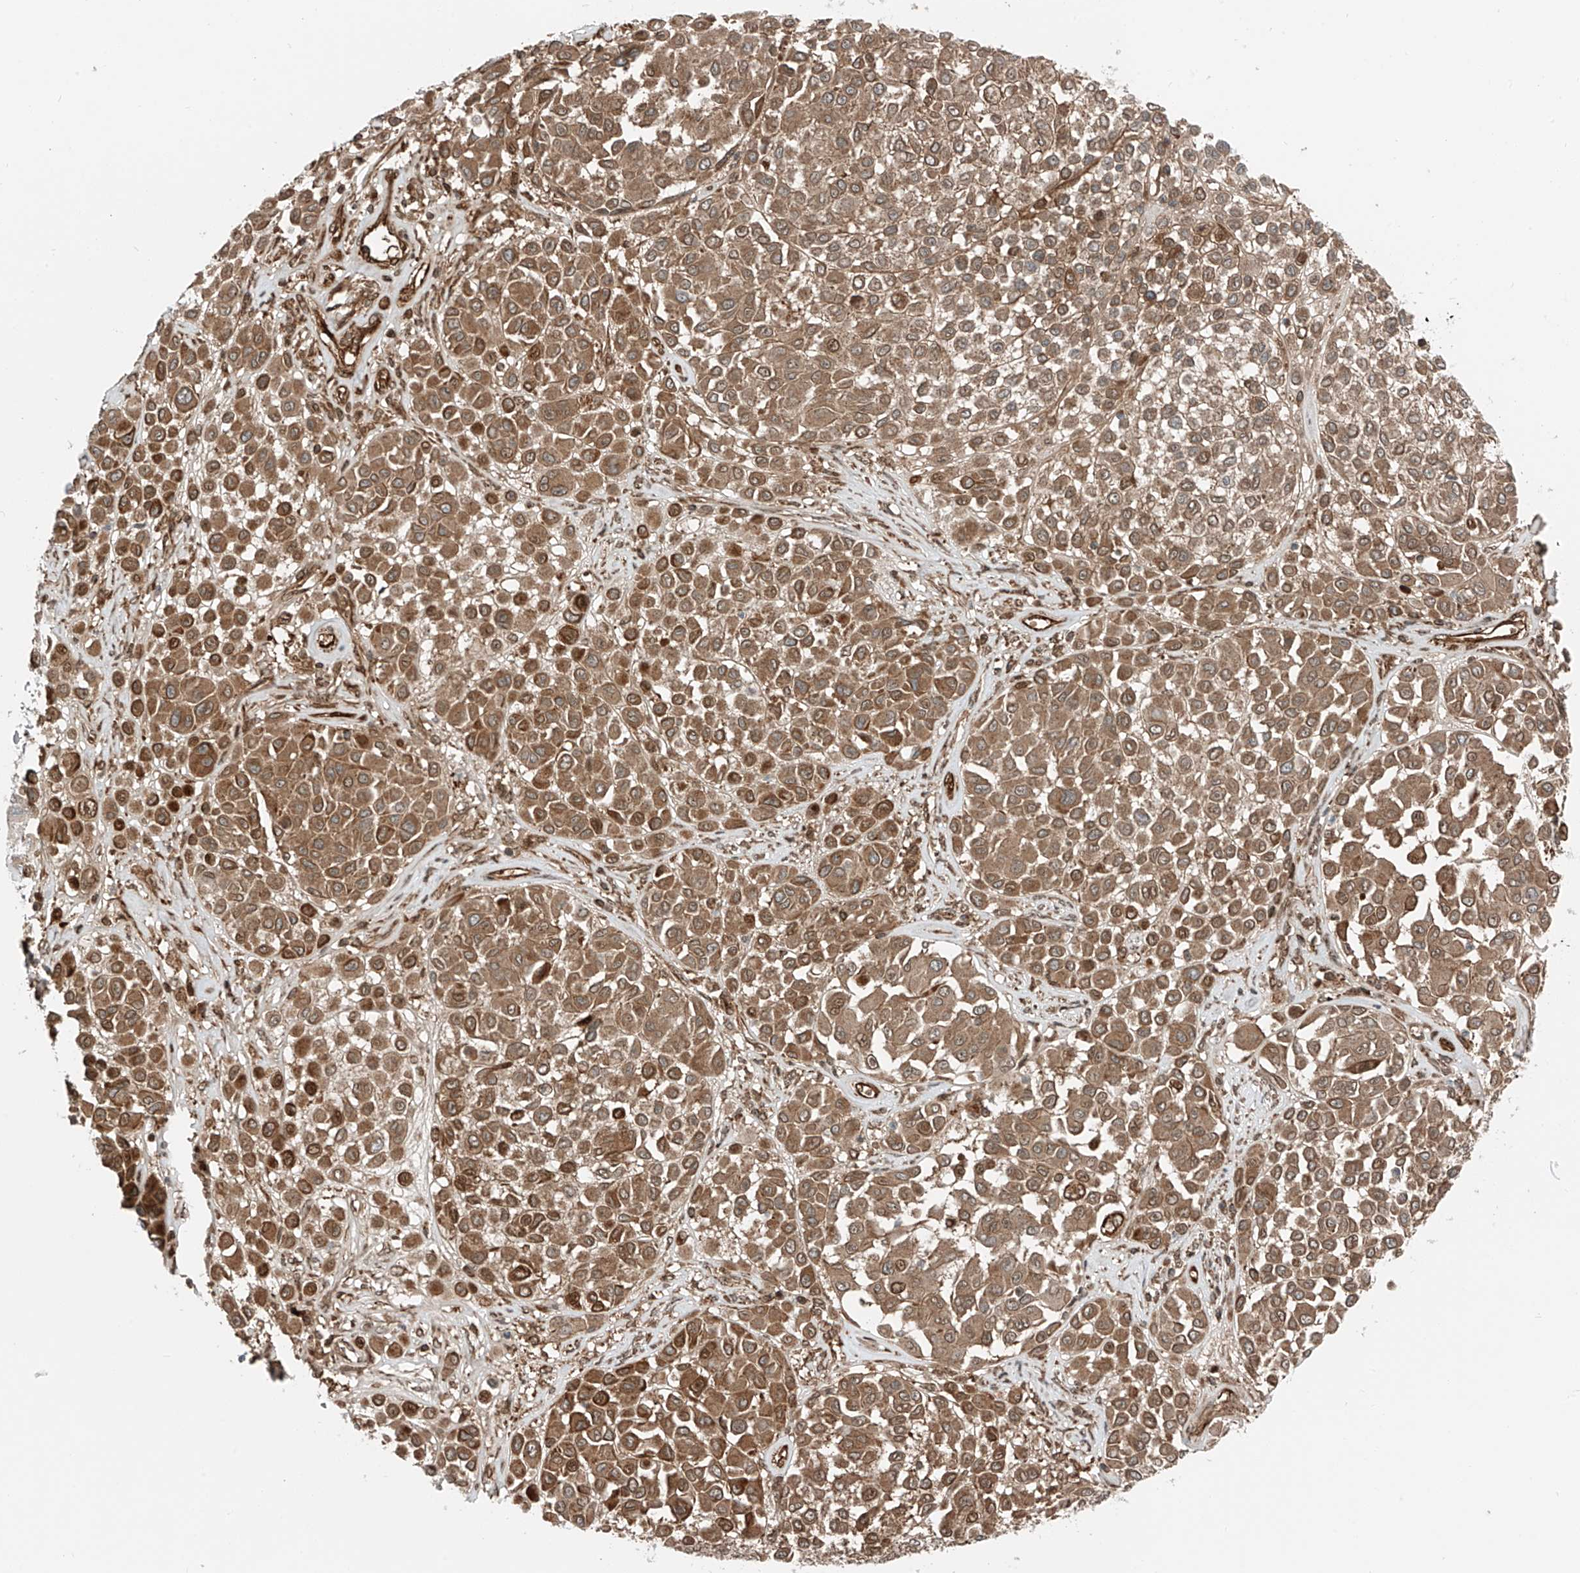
{"staining": {"intensity": "moderate", "quantity": ">75%", "location": "cytoplasmic/membranous,nuclear"}, "tissue": "melanoma", "cell_type": "Tumor cells", "image_type": "cancer", "snomed": [{"axis": "morphology", "description": "Malignant melanoma, Metastatic site"}, {"axis": "topography", "description": "Soft tissue"}], "caption": "Tumor cells show medium levels of moderate cytoplasmic/membranous and nuclear staining in approximately >75% of cells in human malignant melanoma (metastatic site).", "gene": "USP48", "patient": {"sex": "male", "age": 41}}